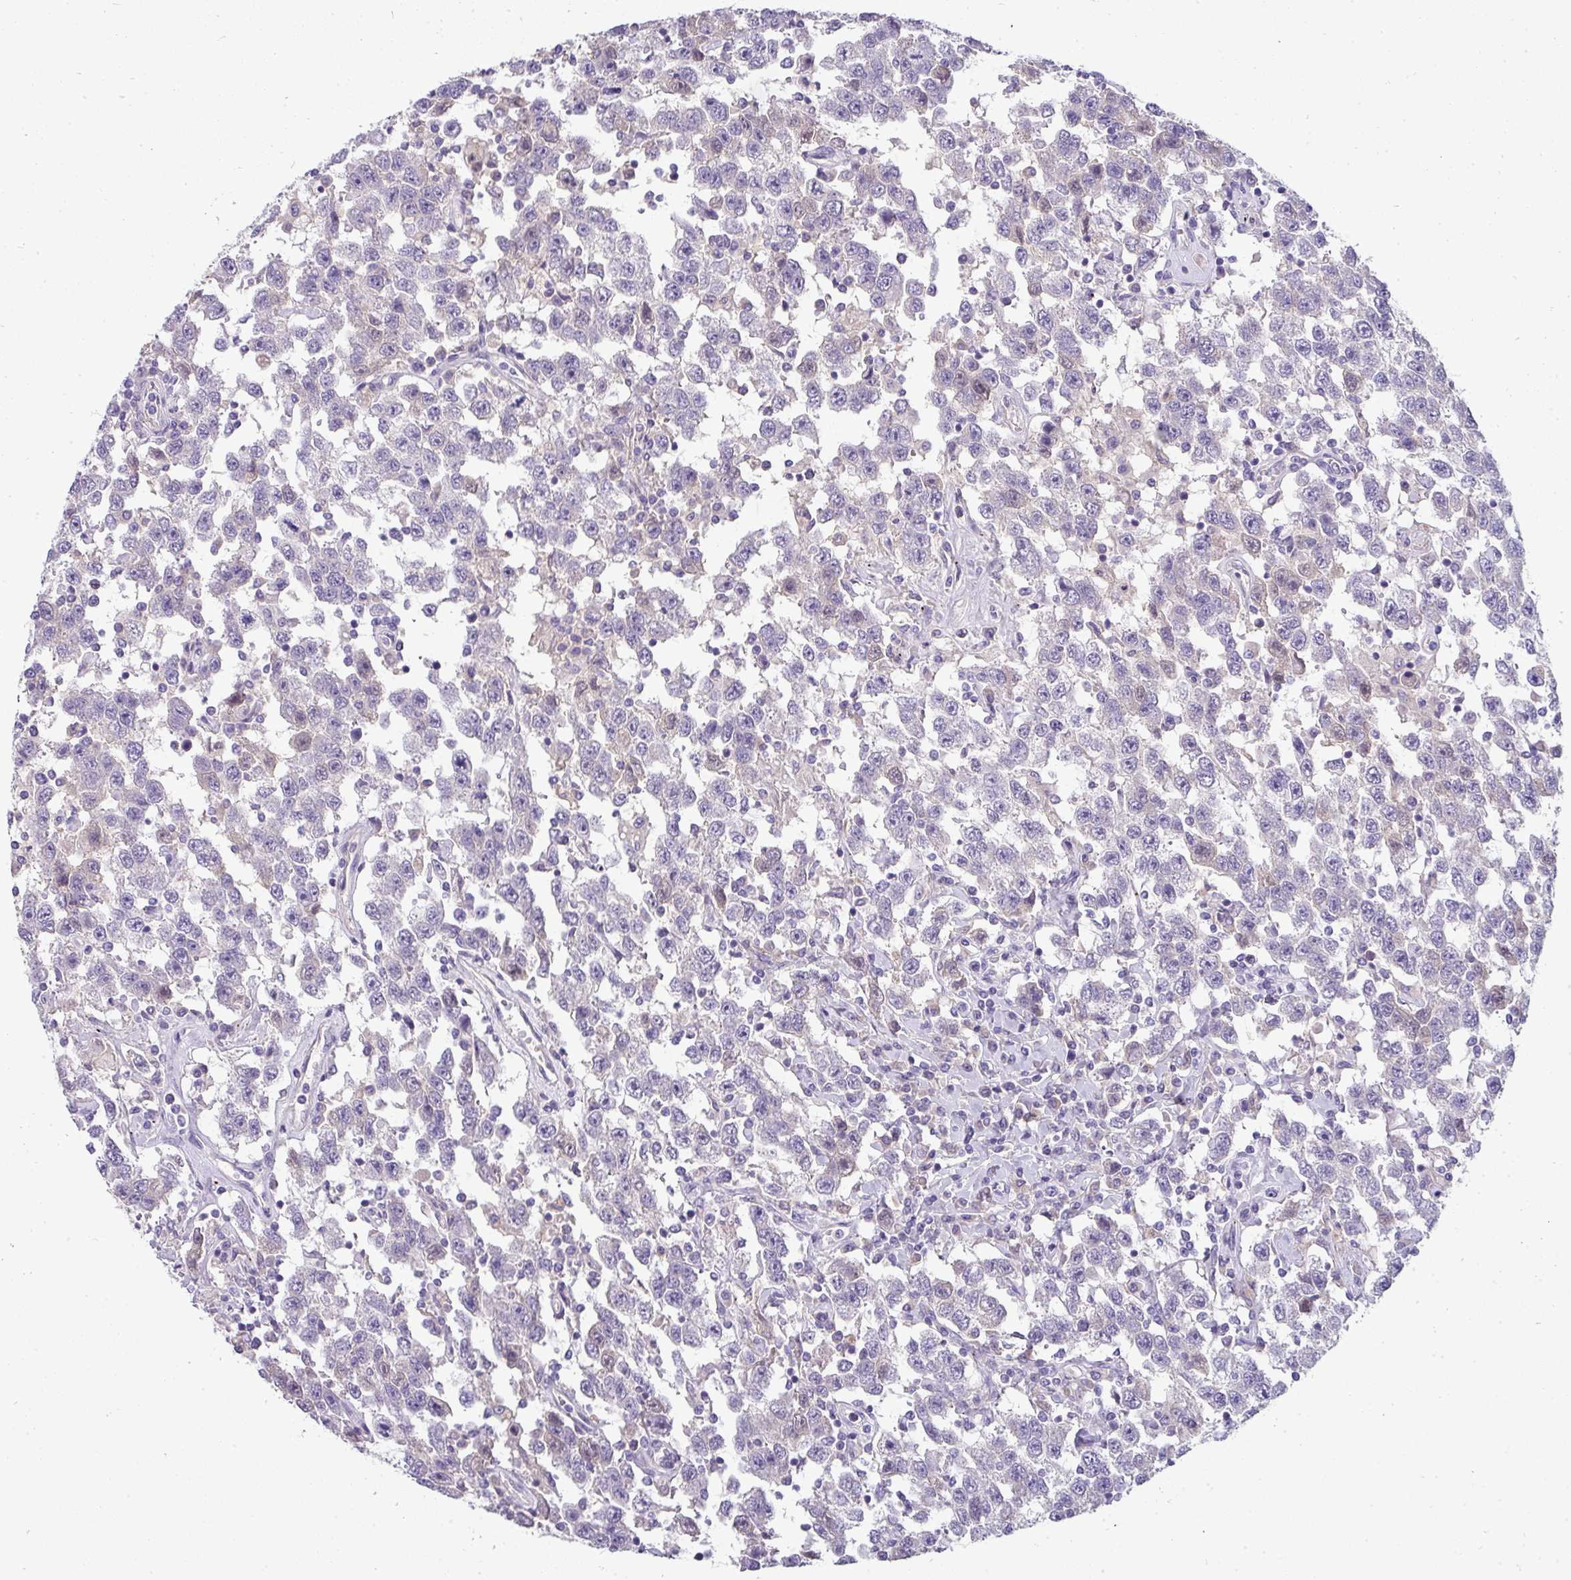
{"staining": {"intensity": "negative", "quantity": "none", "location": "none"}, "tissue": "testis cancer", "cell_type": "Tumor cells", "image_type": "cancer", "snomed": [{"axis": "morphology", "description": "Seminoma, NOS"}, {"axis": "topography", "description": "Testis"}], "caption": "A photomicrograph of testis seminoma stained for a protein demonstrates no brown staining in tumor cells. The staining was performed using DAB (3,3'-diaminobenzidine) to visualize the protein expression in brown, while the nuclei were stained in blue with hematoxylin (Magnification: 20x).", "gene": "ASXL3", "patient": {"sex": "male", "age": 41}}